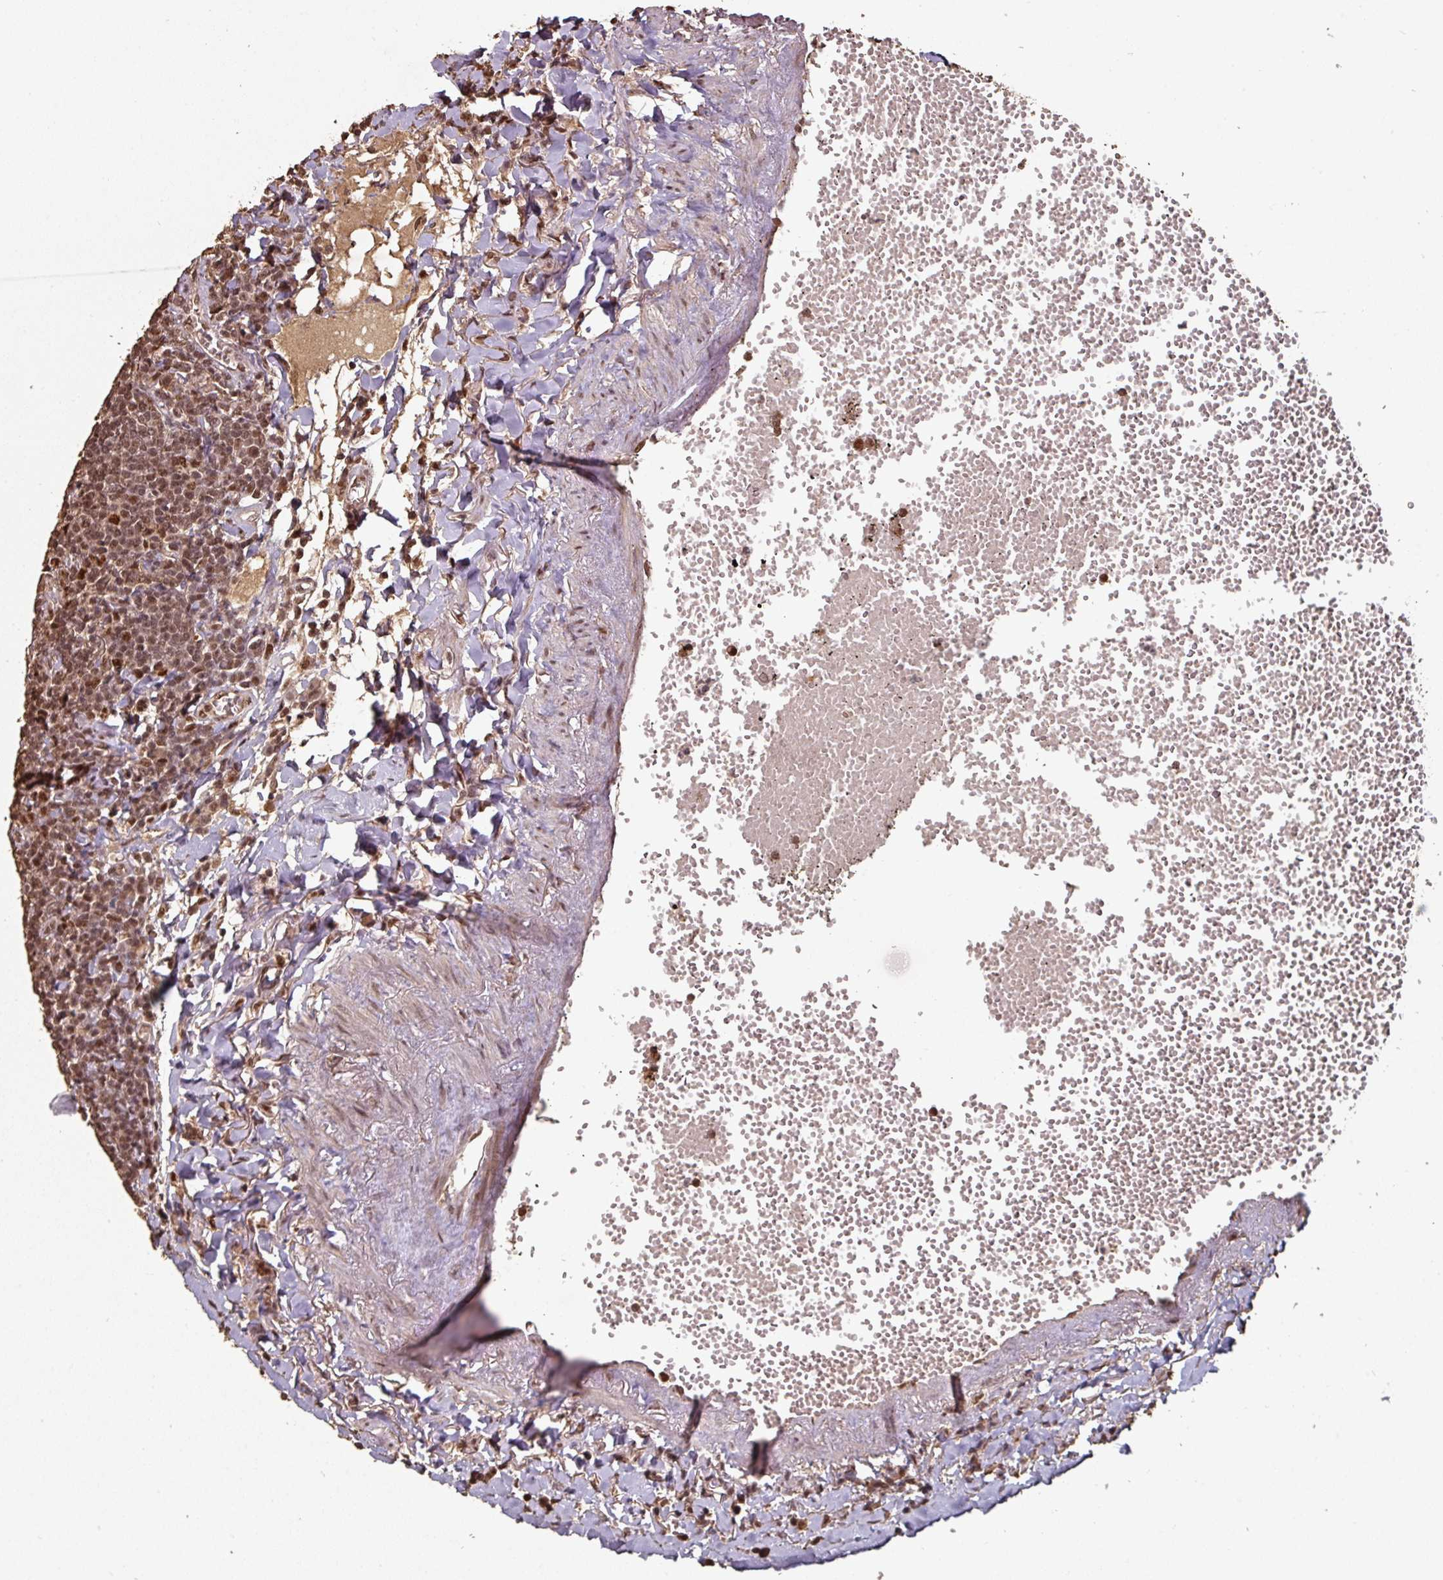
{"staining": {"intensity": "strong", "quantity": ">75%", "location": "nuclear"}, "tissue": "lymphoma", "cell_type": "Tumor cells", "image_type": "cancer", "snomed": [{"axis": "morphology", "description": "Malignant lymphoma, non-Hodgkin's type, Low grade"}, {"axis": "topography", "description": "Lung"}], "caption": "Immunohistochemistry photomicrograph of neoplastic tissue: human lymphoma stained using IHC displays high levels of strong protein expression localized specifically in the nuclear of tumor cells, appearing as a nuclear brown color.", "gene": "POLD1", "patient": {"sex": "female", "age": 71}}